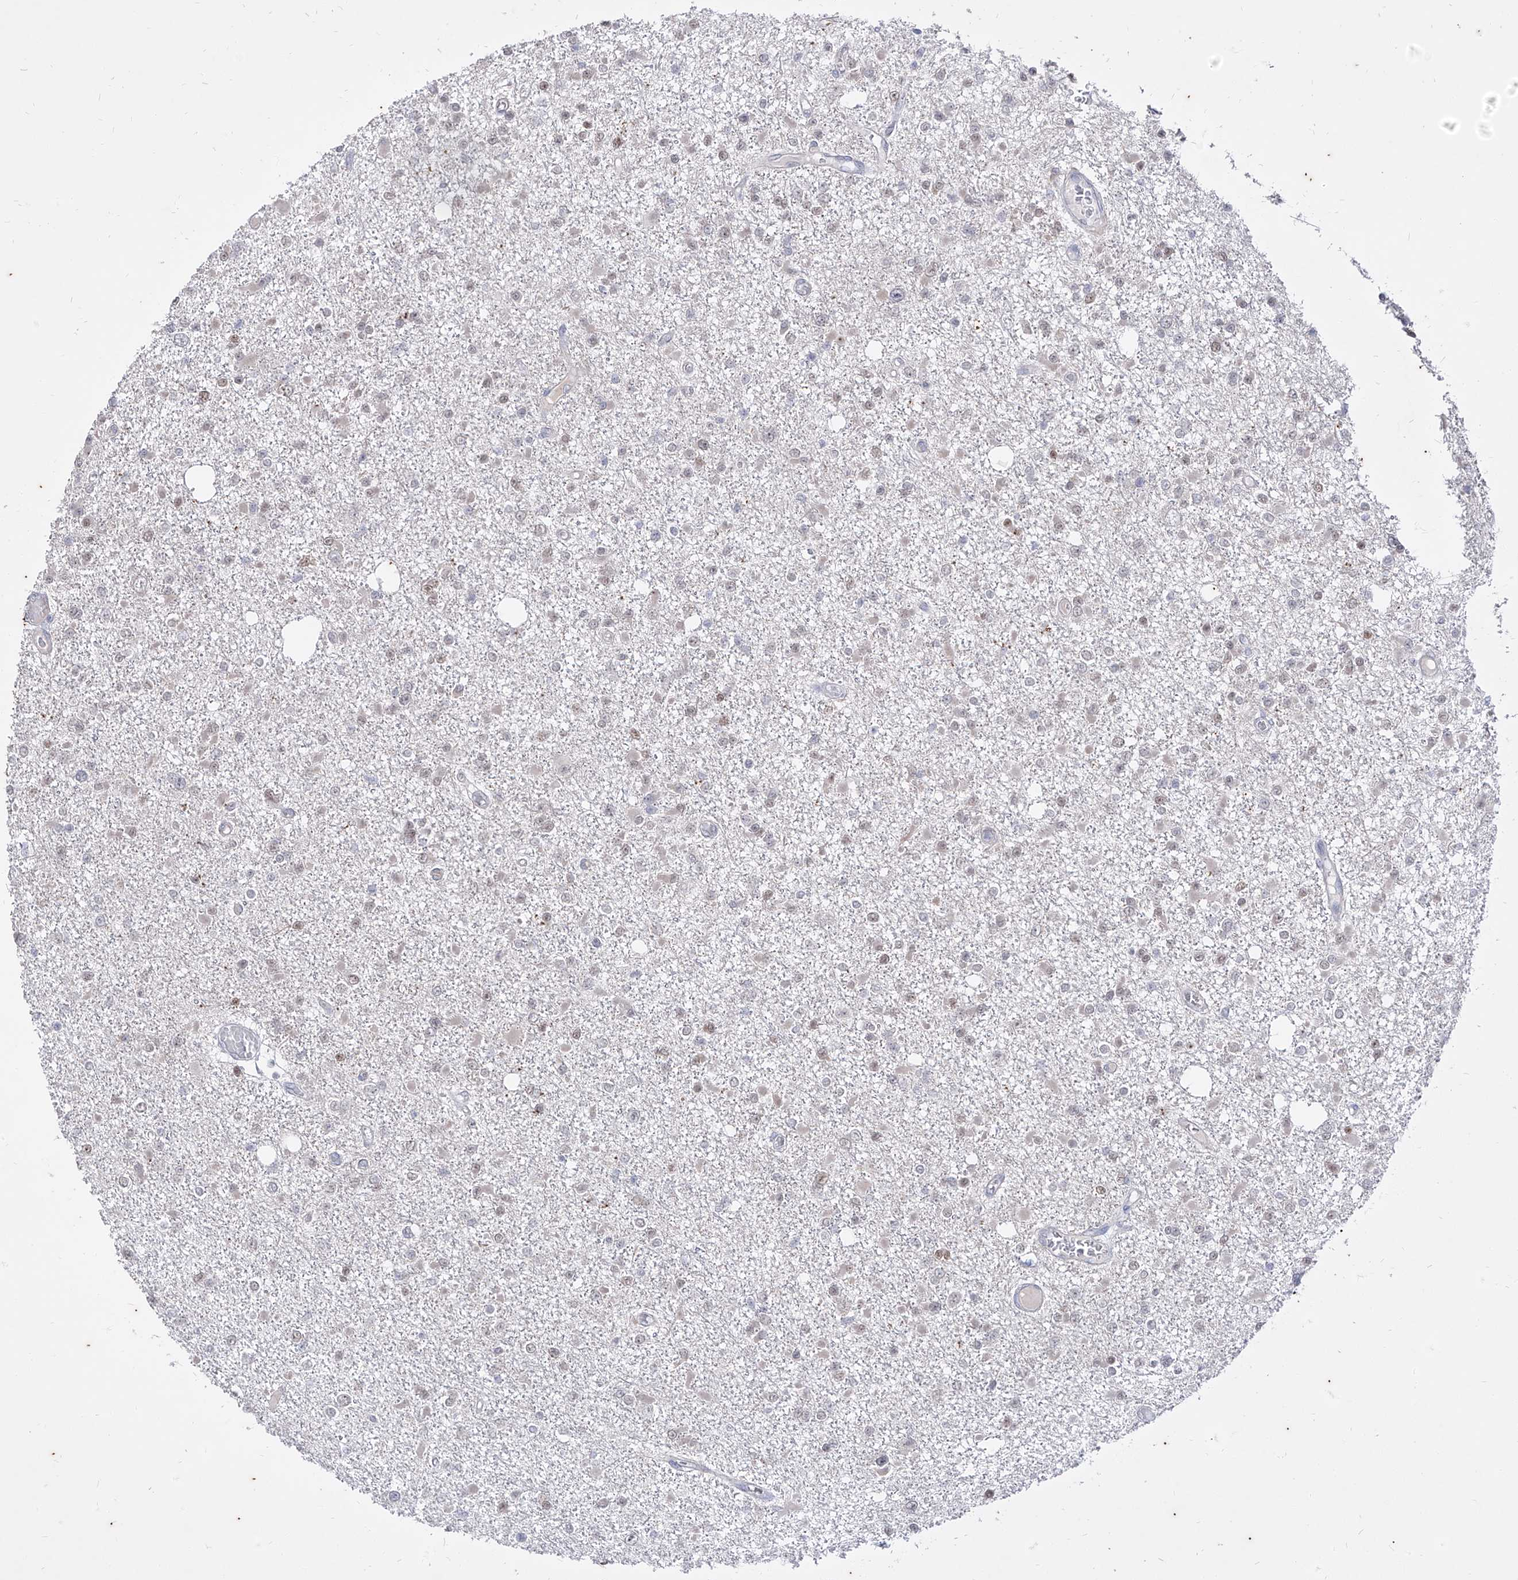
{"staining": {"intensity": "weak", "quantity": "25%-75%", "location": "nuclear"}, "tissue": "glioma", "cell_type": "Tumor cells", "image_type": "cancer", "snomed": [{"axis": "morphology", "description": "Glioma, malignant, Low grade"}, {"axis": "topography", "description": "Brain"}], "caption": "Protein expression analysis of human glioma reveals weak nuclear positivity in approximately 25%-75% of tumor cells.", "gene": "PHF20L1", "patient": {"sex": "female", "age": 22}}